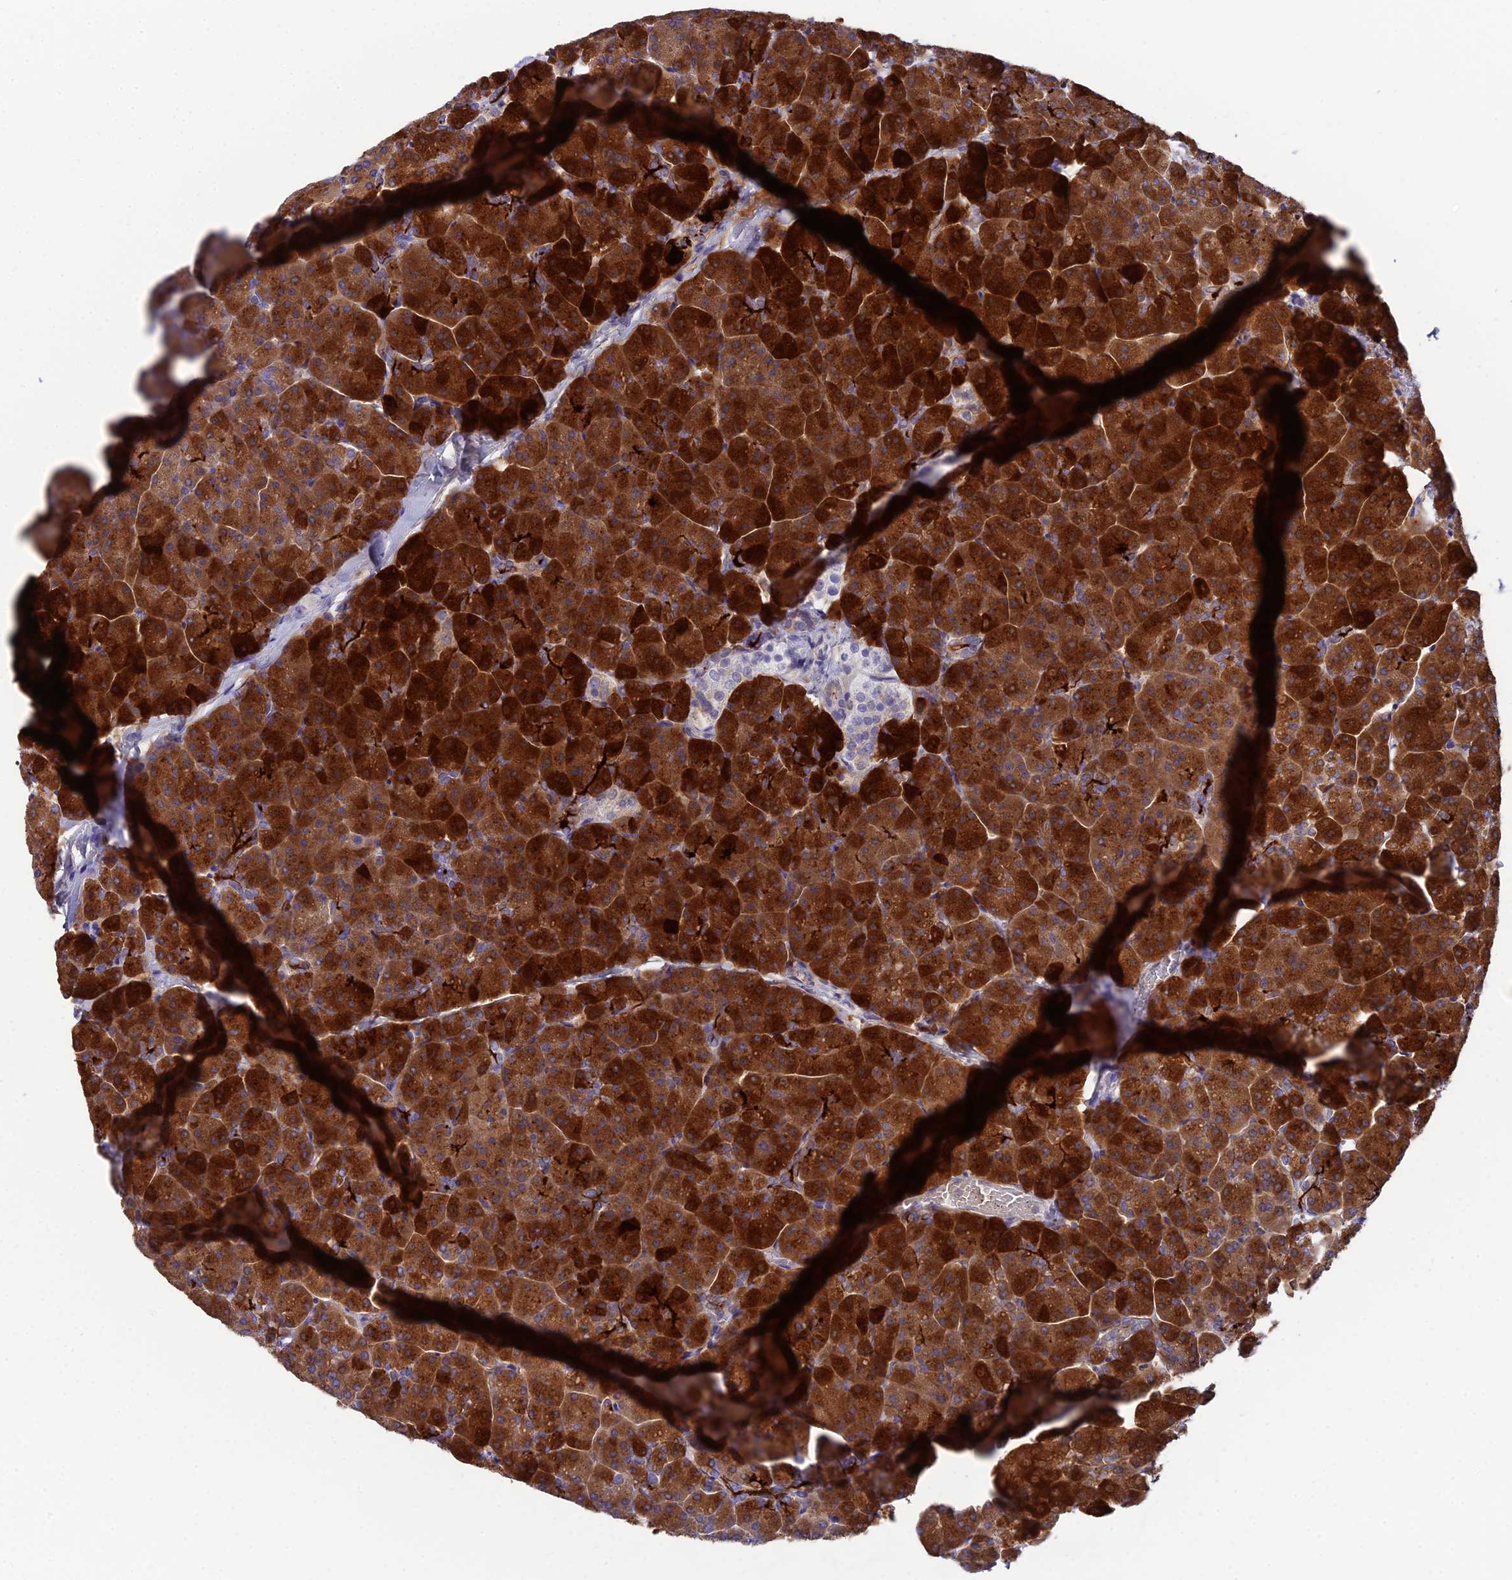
{"staining": {"intensity": "strong", "quantity": ">75%", "location": "cytoplasmic/membranous"}, "tissue": "pancreas", "cell_type": "Exocrine glandular cells", "image_type": "normal", "snomed": [{"axis": "morphology", "description": "Normal tissue, NOS"}, {"axis": "topography", "description": "Pancreas"}, {"axis": "topography", "description": "Peripheral nerve tissue"}], "caption": "Human pancreas stained with a brown dye reveals strong cytoplasmic/membranous positive expression in approximately >75% of exocrine glandular cells.", "gene": "REG1A", "patient": {"sex": "male", "age": 54}}